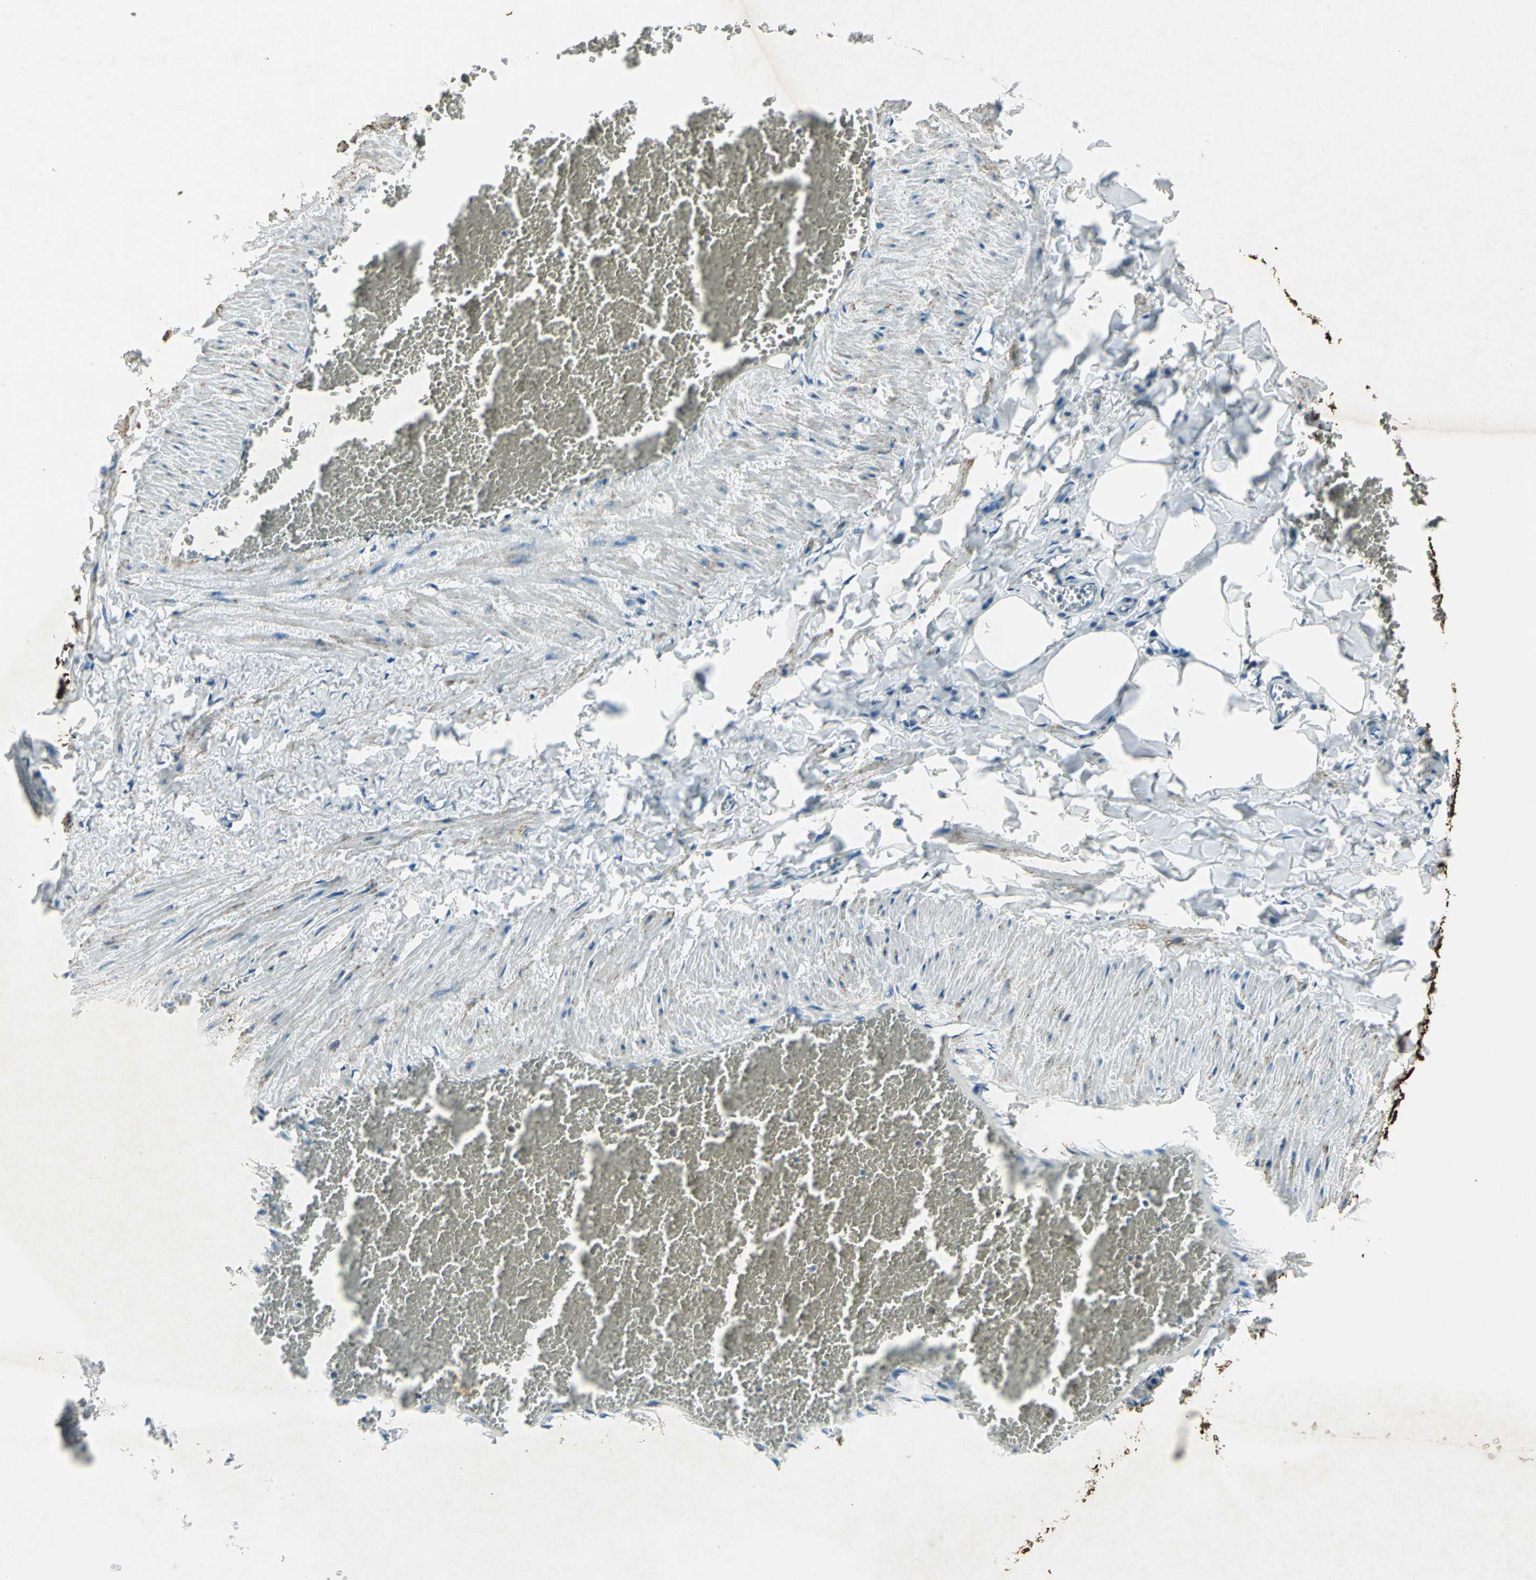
{"staining": {"intensity": "weak", "quantity": "25%-75%", "location": "cytoplasmic/membranous"}, "tissue": "adipose tissue", "cell_type": "Adipocytes", "image_type": "normal", "snomed": [{"axis": "morphology", "description": "Normal tissue, NOS"}, {"axis": "topography", "description": "Vascular tissue"}], "caption": "A brown stain labels weak cytoplasmic/membranous expression of a protein in adipocytes of normal human adipose tissue.", "gene": "CAMK2B", "patient": {"sex": "male", "age": 41}}